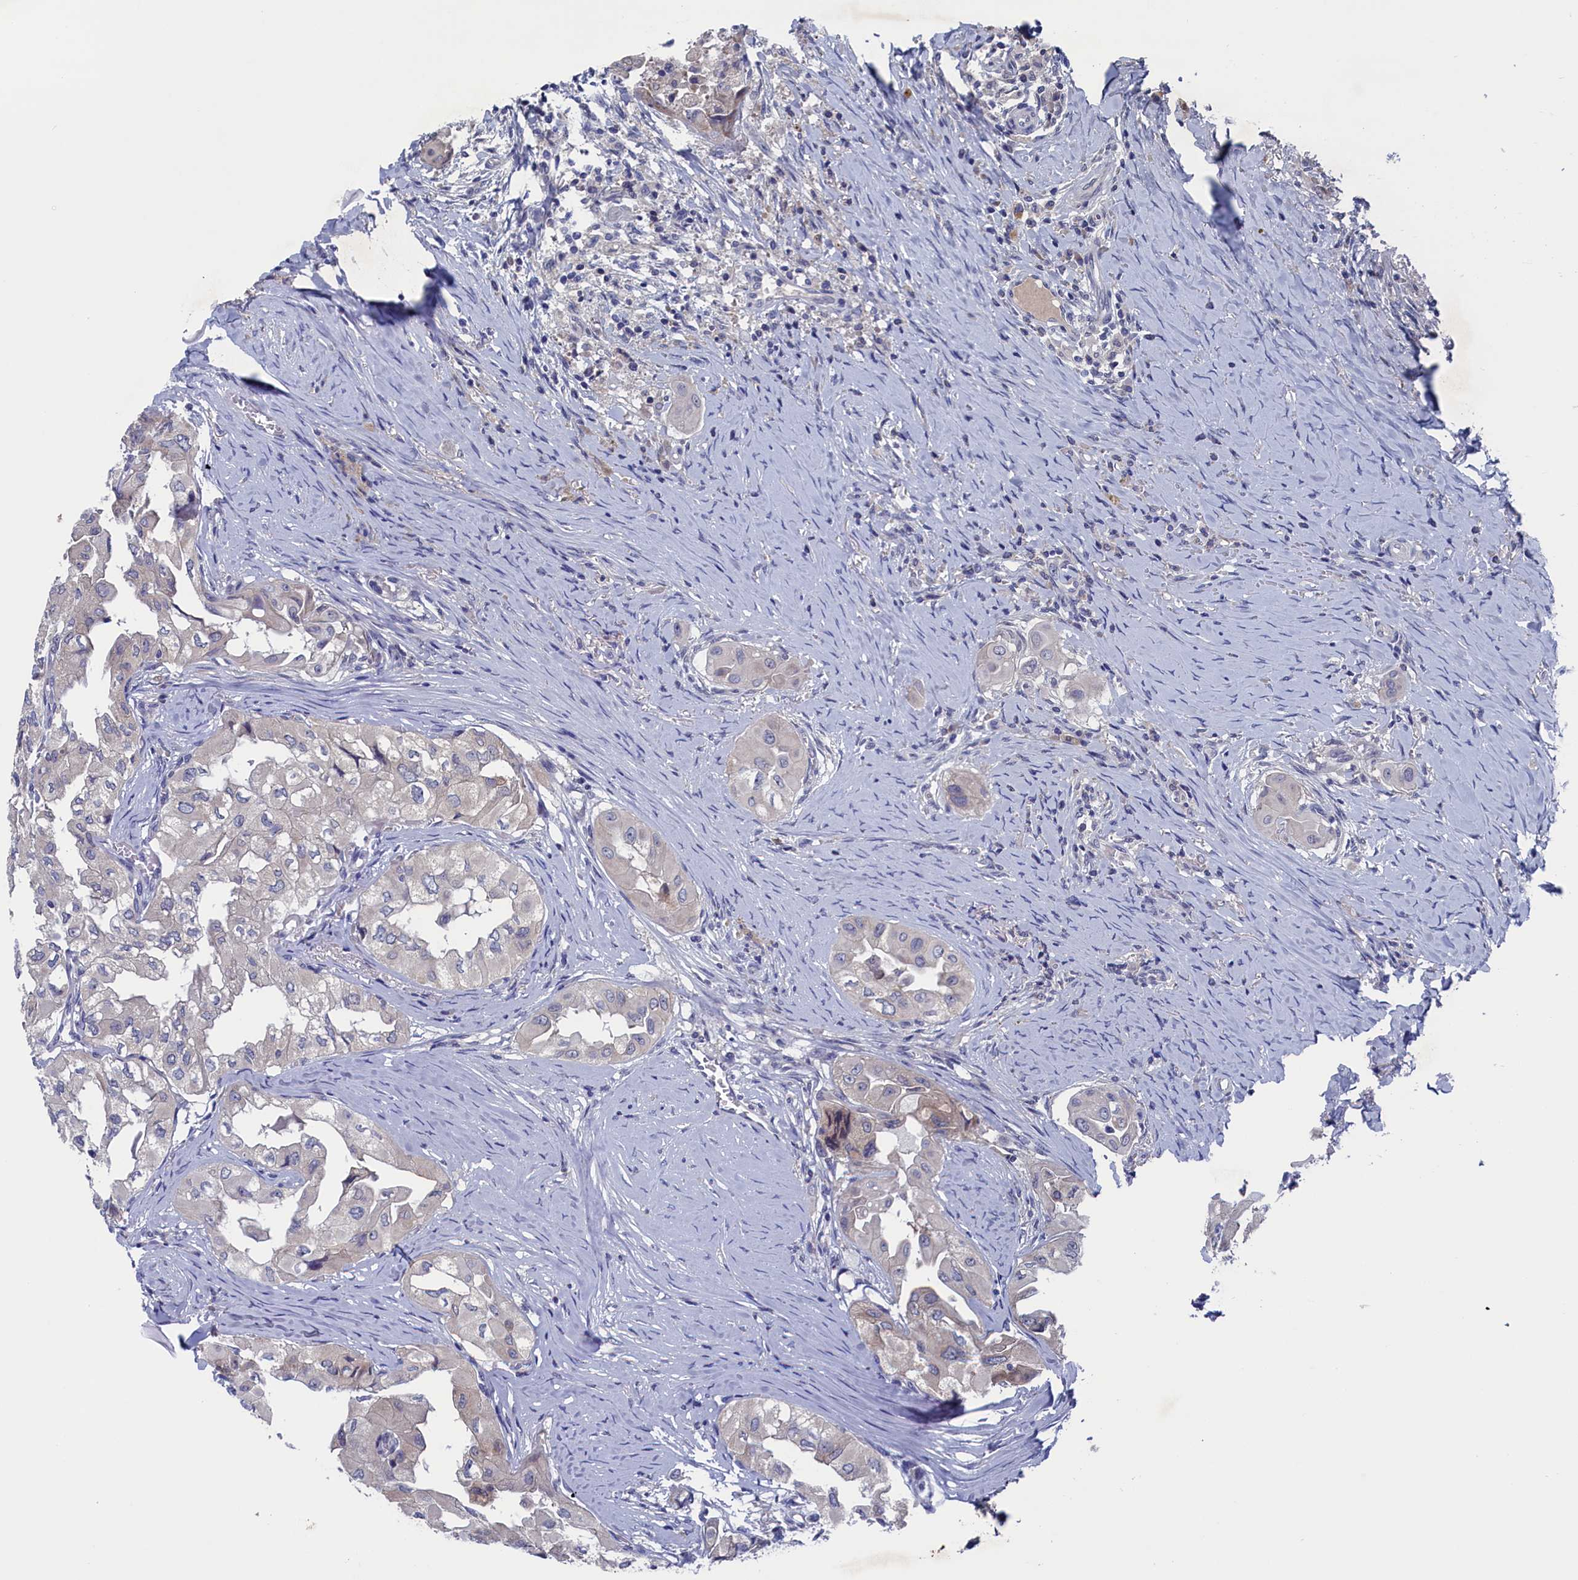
{"staining": {"intensity": "weak", "quantity": "<25%", "location": "cytoplasmic/membranous"}, "tissue": "thyroid cancer", "cell_type": "Tumor cells", "image_type": "cancer", "snomed": [{"axis": "morphology", "description": "Papillary adenocarcinoma, NOS"}, {"axis": "topography", "description": "Thyroid gland"}], "caption": "DAB (3,3'-diaminobenzidine) immunohistochemical staining of human thyroid cancer (papillary adenocarcinoma) demonstrates no significant staining in tumor cells.", "gene": "SPATA13", "patient": {"sex": "female", "age": 59}}